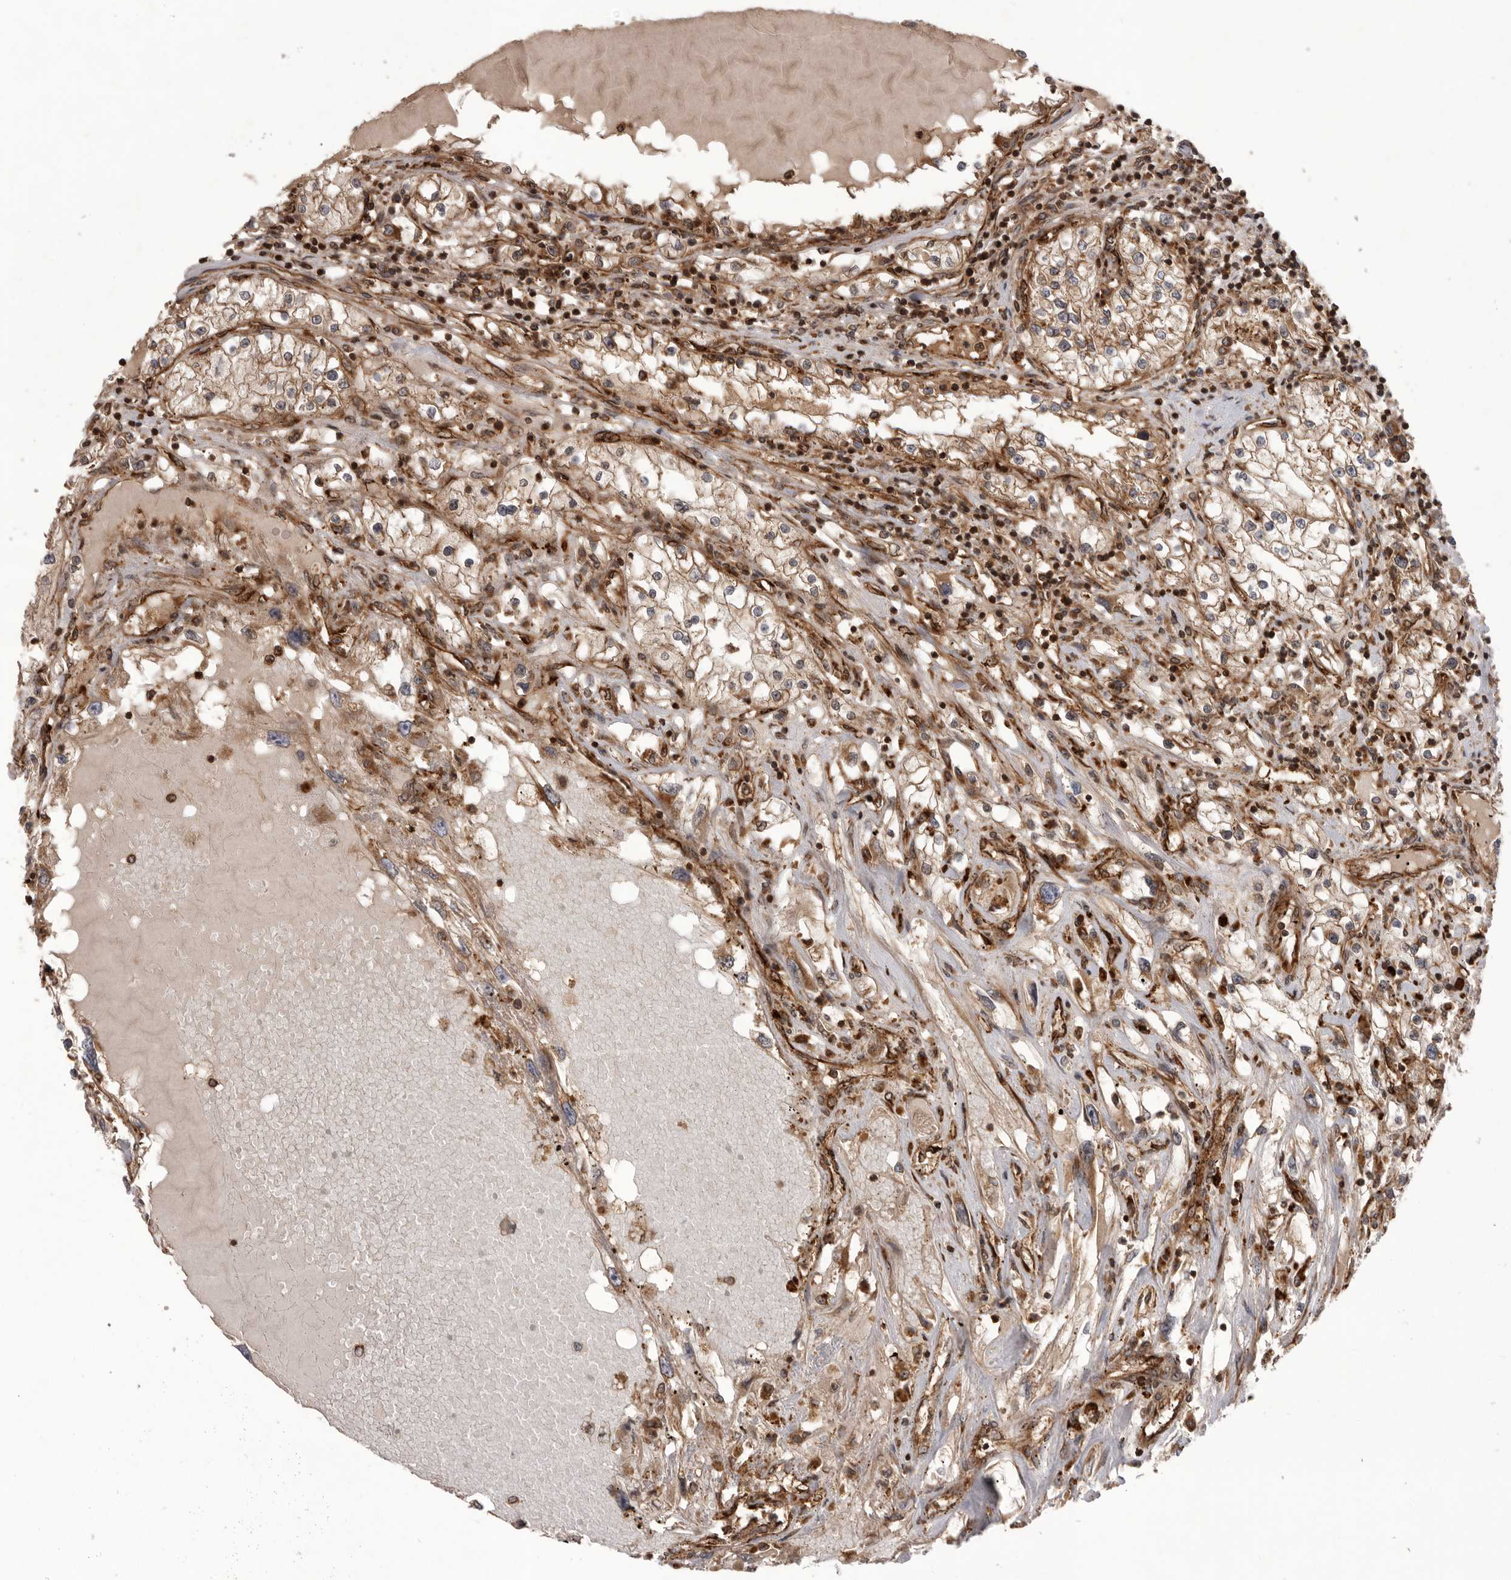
{"staining": {"intensity": "moderate", "quantity": "25%-75%", "location": "cytoplasmic/membranous,nuclear"}, "tissue": "renal cancer", "cell_type": "Tumor cells", "image_type": "cancer", "snomed": [{"axis": "morphology", "description": "Adenocarcinoma, NOS"}, {"axis": "topography", "description": "Kidney"}], "caption": "Immunohistochemical staining of human renal adenocarcinoma shows medium levels of moderate cytoplasmic/membranous and nuclear positivity in approximately 25%-75% of tumor cells. (brown staining indicates protein expression, while blue staining denotes nuclei).", "gene": "DHDDS", "patient": {"sex": "male", "age": 68}}